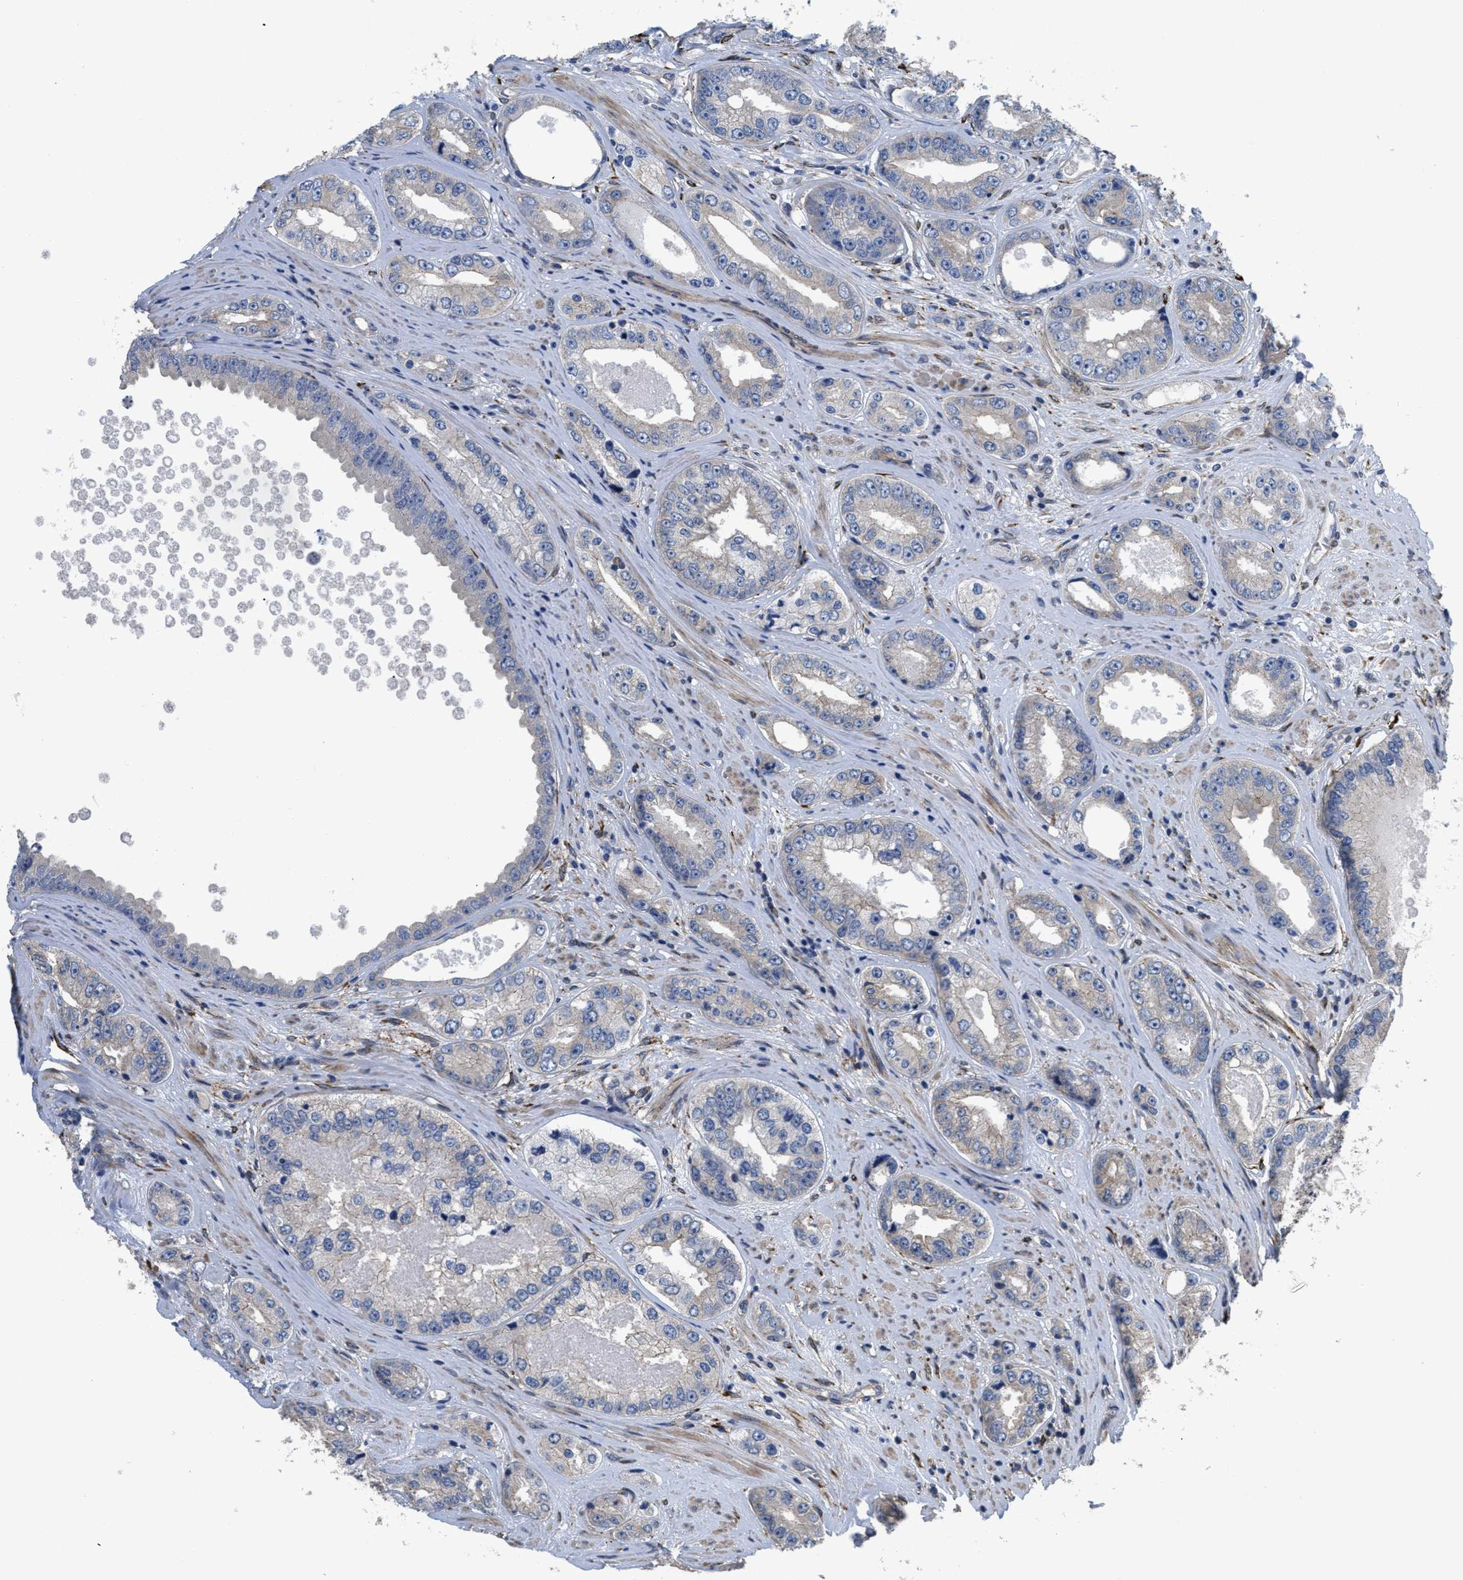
{"staining": {"intensity": "negative", "quantity": "none", "location": "none"}, "tissue": "prostate cancer", "cell_type": "Tumor cells", "image_type": "cancer", "snomed": [{"axis": "morphology", "description": "Adenocarcinoma, High grade"}, {"axis": "topography", "description": "Prostate"}], "caption": "Immunohistochemical staining of human prostate cancer (high-grade adenocarcinoma) reveals no significant expression in tumor cells.", "gene": "SQLE", "patient": {"sex": "male", "age": 61}}